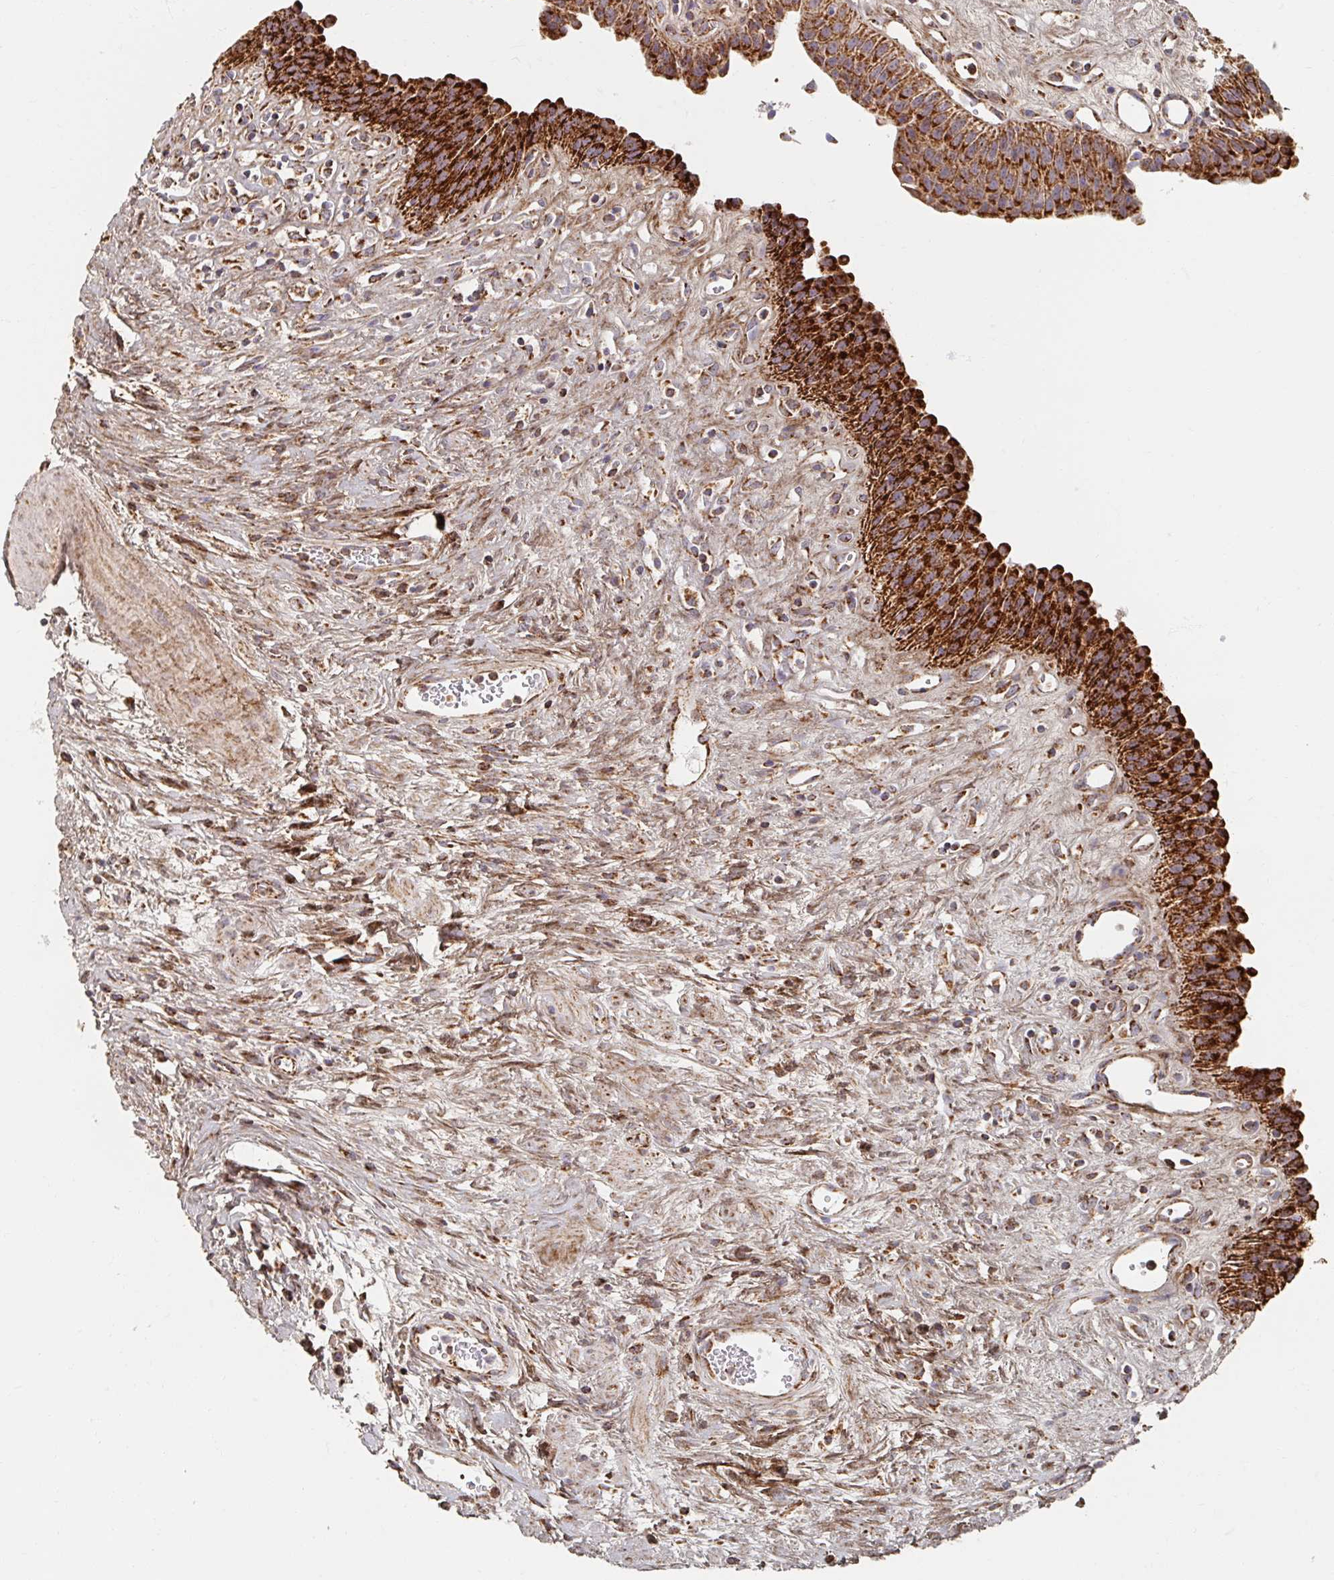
{"staining": {"intensity": "strong", "quantity": ">75%", "location": "cytoplasmic/membranous"}, "tissue": "urinary bladder", "cell_type": "Urothelial cells", "image_type": "normal", "snomed": [{"axis": "morphology", "description": "Normal tissue, NOS"}, {"axis": "topography", "description": "Urinary bladder"}], "caption": "Immunohistochemical staining of normal urinary bladder demonstrates strong cytoplasmic/membranous protein staining in approximately >75% of urothelial cells.", "gene": "MAVS", "patient": {"sex": "female", "age": 56}}